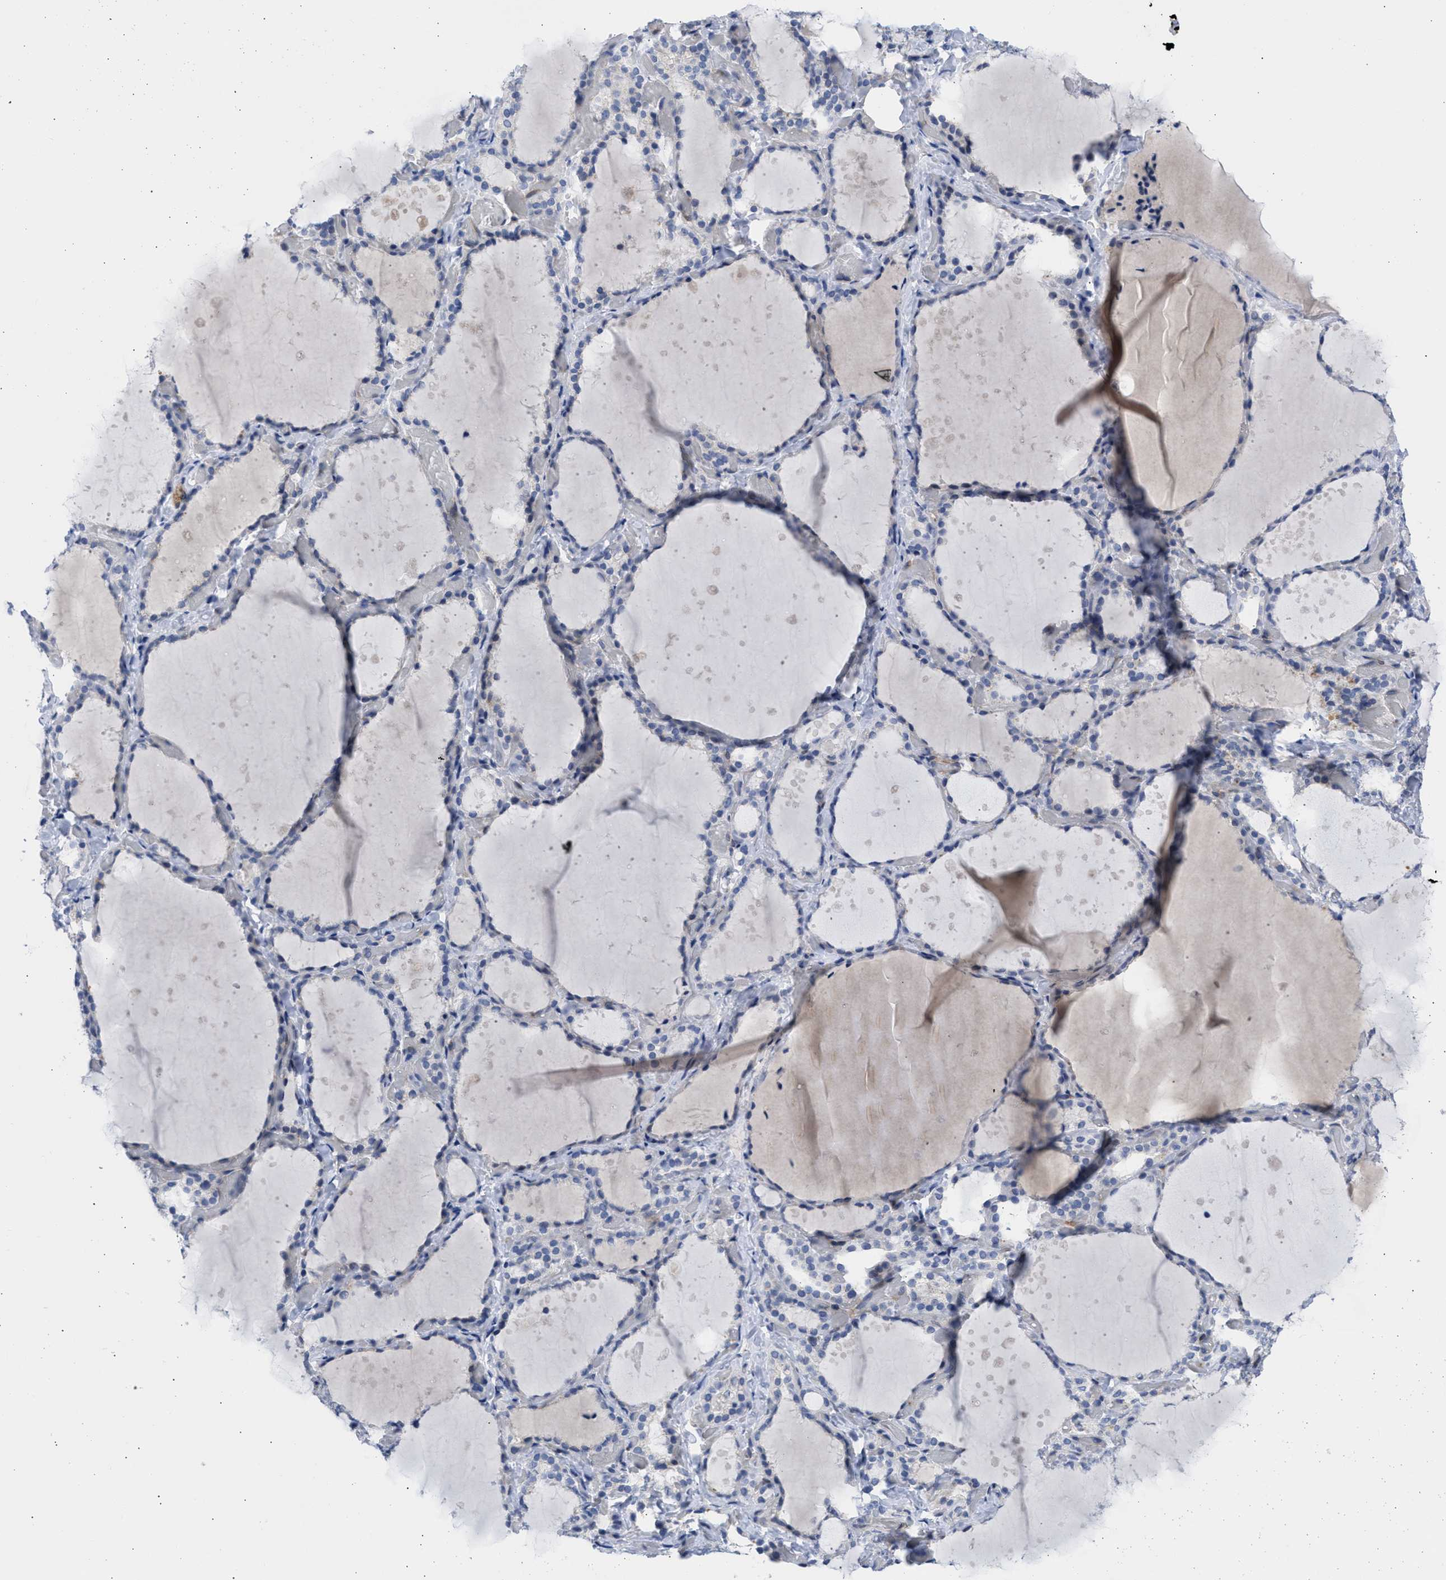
{"staining": {"intensity": "negative", "quantity": "none", "location": "none"}, "tissue": "thyroid gland", "cell_type": "Glandular cells", "image_type": "normal", "snomed": [{"axis": "morphology", "description": "Normal tissue, NOS"}, {"axis": "topography", "description": "Thyroid gland"}], "caption": "Human thyroid gland stained for a protein using immunohistochemistry (IHC) demonstrates no expression in glandular cells.", "gene": "NUP35", "patient": {"sex": "female", "age": 44}}